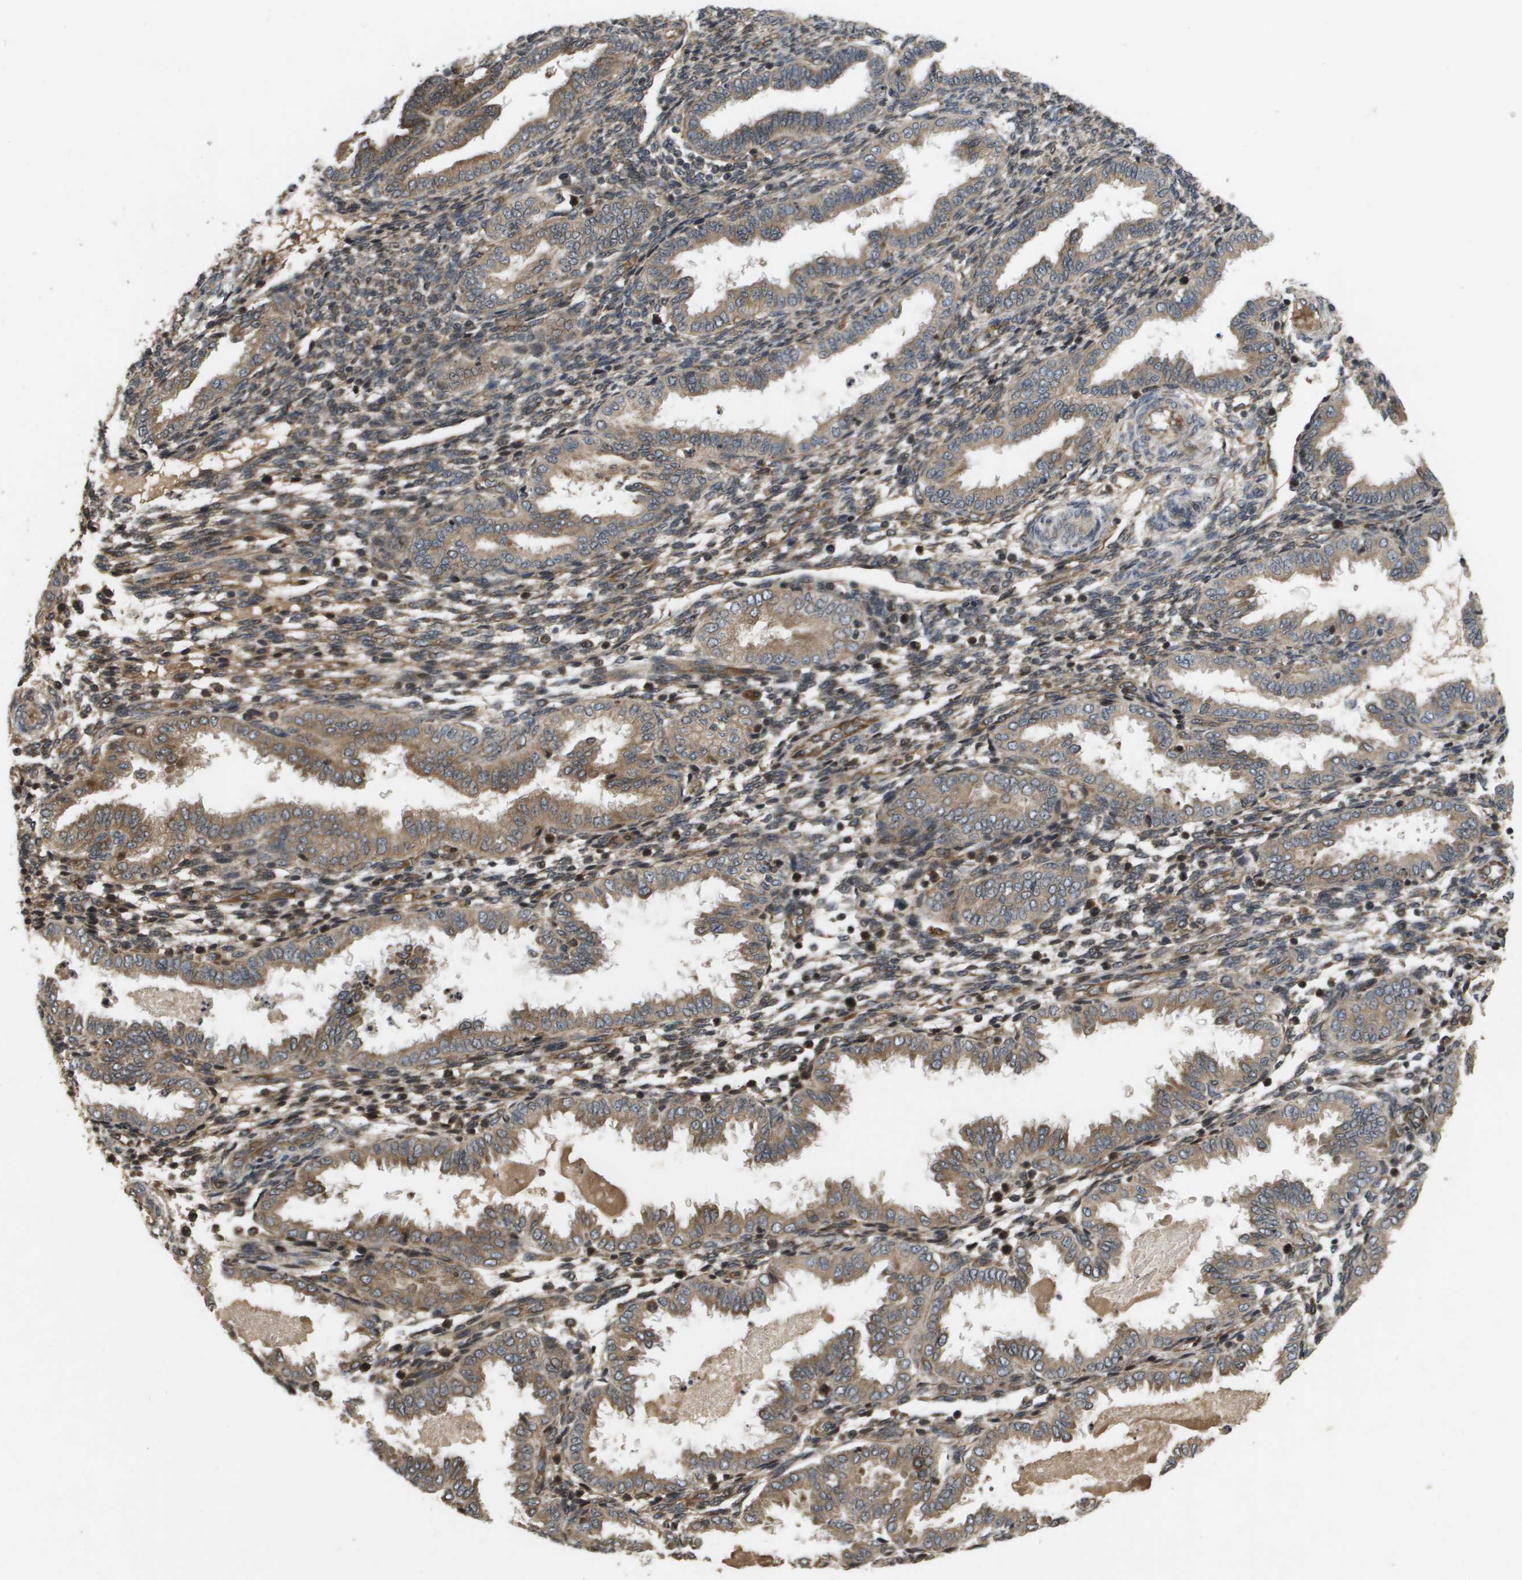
{"staining": {"intensity": "moderate", "quantity": ">75%", "location": "cytoplasmic/membranous"}, "tissue": "endometrium", "cell_type": "Cells in endometrial stroma", "image_type": "normal", "snomed": [{"axis": "morphology", "description": "Normal tissue, NOS"}, {"axis": "topography", "description": "Endometrium"}], "caption": "Benign endometrium was stained to show a protein in brown. There is medium levels of moderate cytoplasmic/membranous staining in approximately >75% of cells in endometrial stroma. (IHC, brightfield microscopy, high magnification).", "gene": "SPTLC1", "patient": {"sex": "female", "age": 33}}